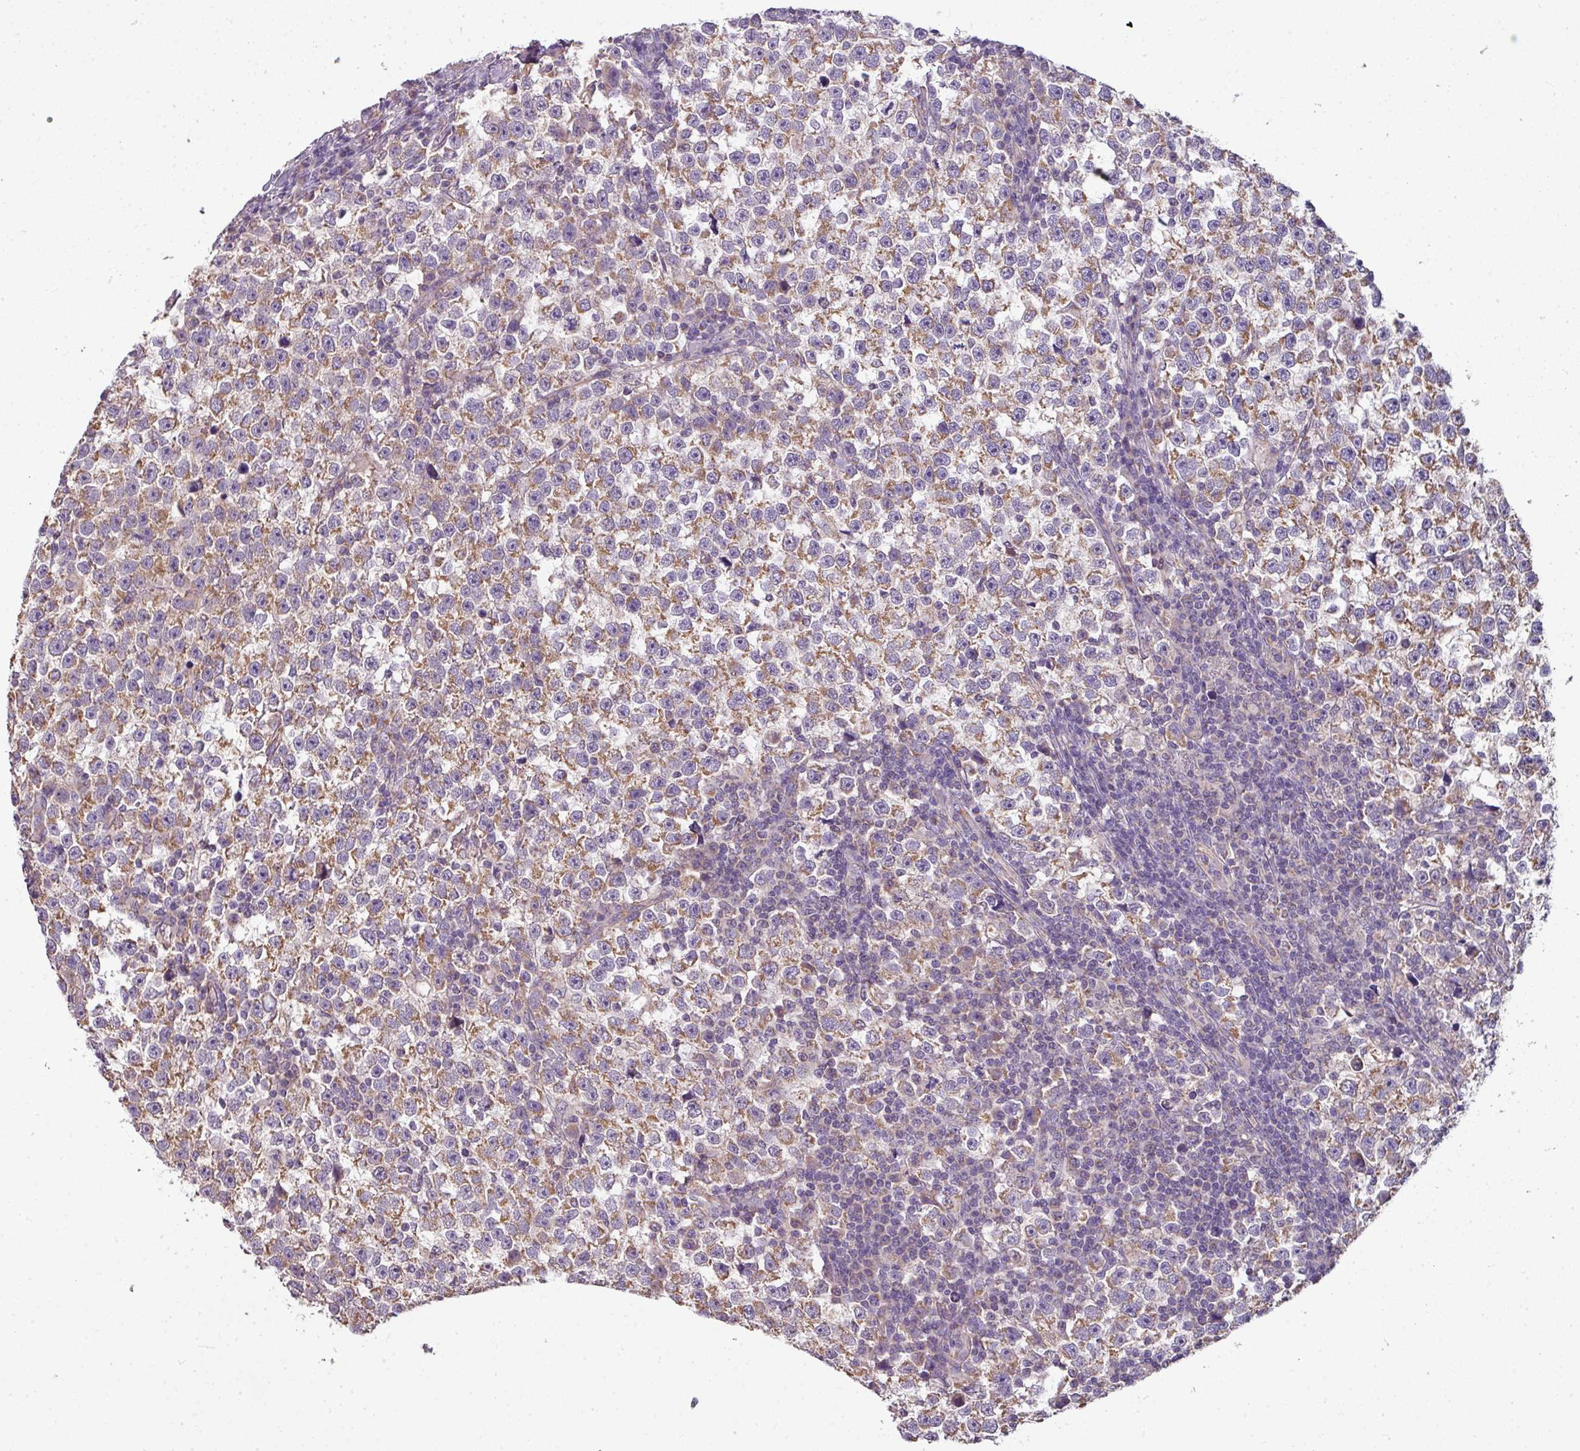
{"staining": {"intensity": "moderate", "quantity": ">75%", "location": "cytoplasmic/membranous"}, "tissue": "testis cancer", "cell_type": "Tumor cells", "image_type": "cancer", "snomed": [{"axis": "morphology", "description": "Normal tissue, NOS"}, {"axis": "morphology", "description": "Seminoma, NOS"}, {"axis": "topography", "description": "Testis"}], "caption": "Testis cancer stained with immunohistochemistry (IHC) demonstrates moderate cytoplasmic/membranous expression in approximately >75% of tumor cells.", "gene": "PALS2", "patient": {"sex": "male", "age": 43}}